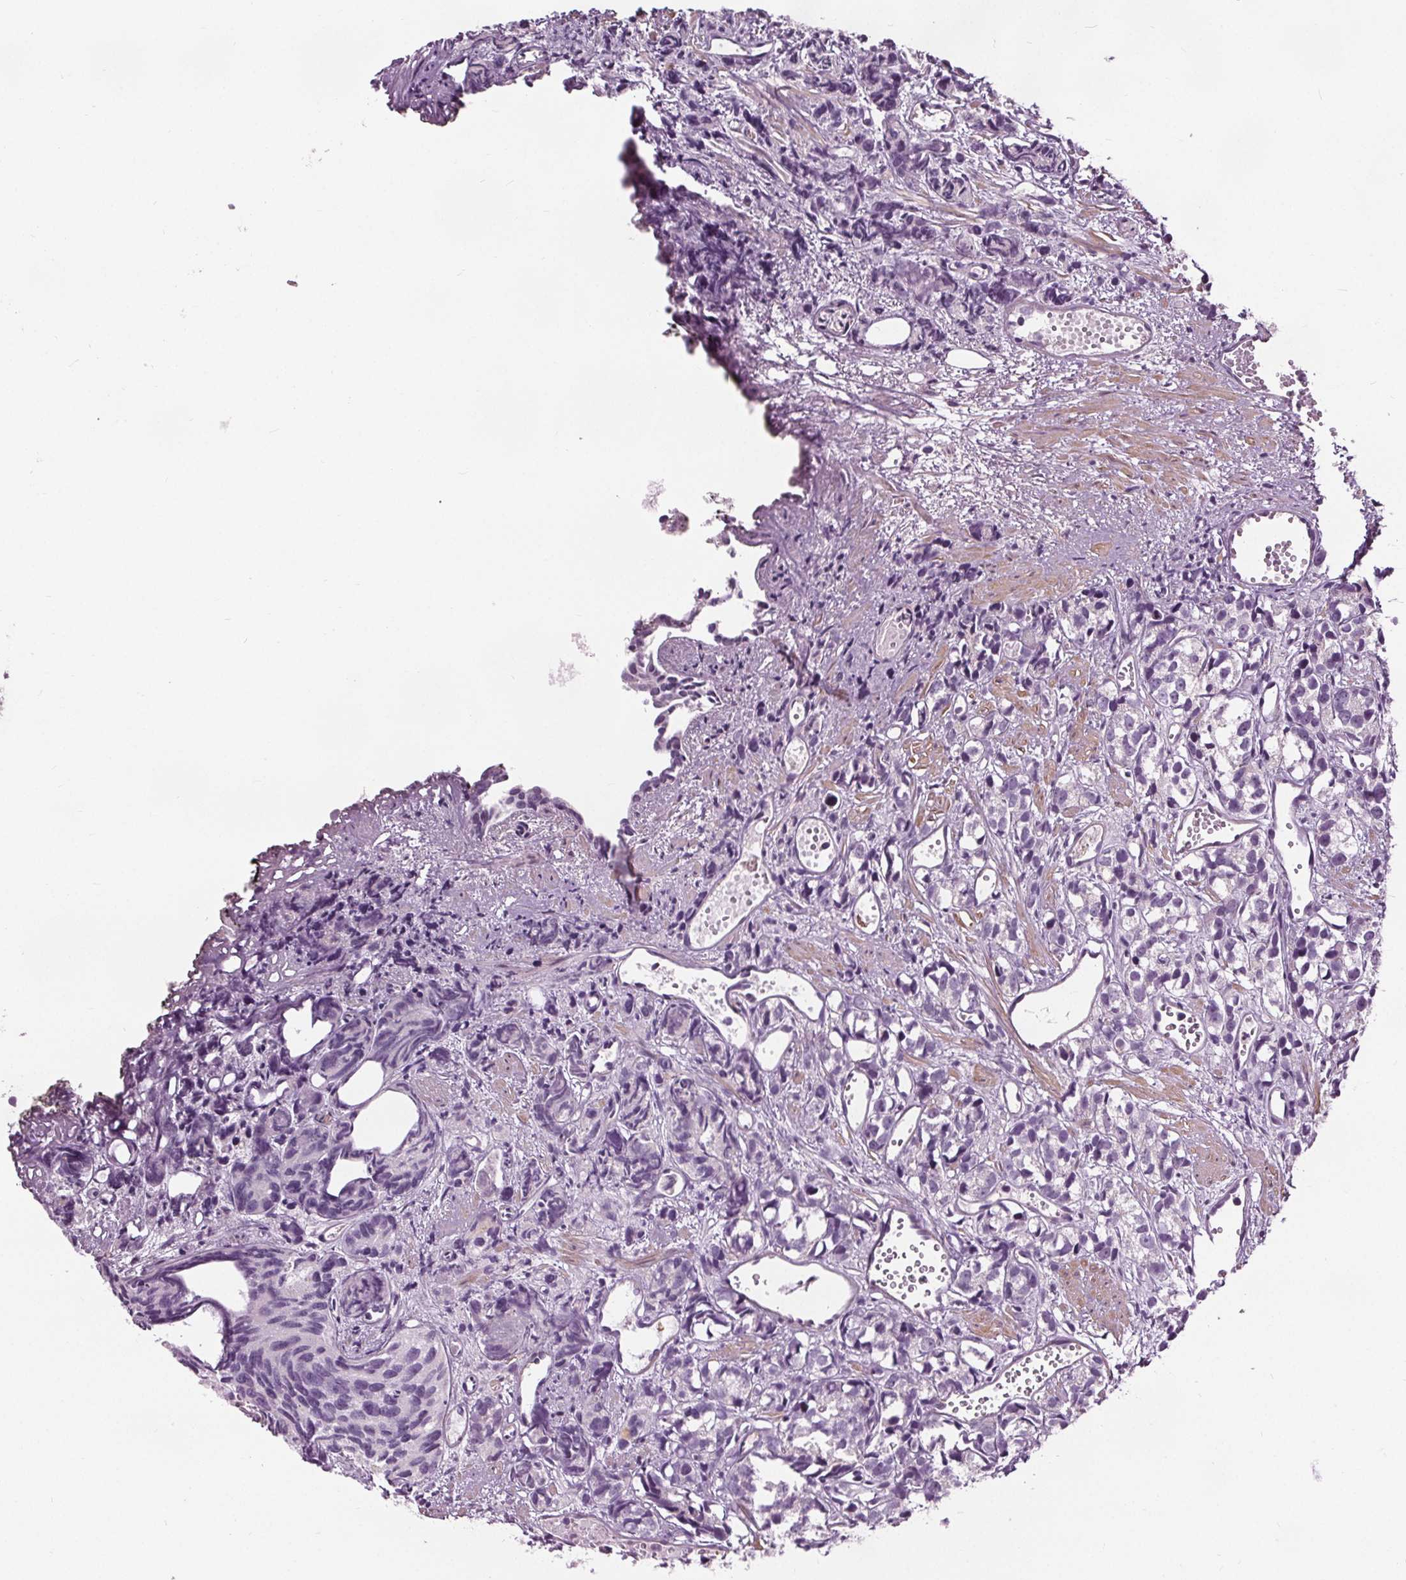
{"staining": {"intensity": "negative", "quantity": "none", "location": "none"}, "tissue": "prostate cancer", "cell_type": "Tumor cells", "image_type": "cancer", "snomed": [{"axis": "morphology", "description": "Adenocarcinoma, High grade"}, {"axis": "topography", "description": "Prostate"}], "caption": "Immunohistochemistry (IHC) histopathology image of neoplastic tissue: adenocarcinoma (high-grade) (prostate) stained with DAB demonstrates no significant protein expression in tumor cells. (Brightfield microscopy of DAB (3,3'-diaminobenzidine) immunohistochemistry (IHC) at high magnification).", "gene": "RASA1", "patient": {"sex": "male", "age": 77}}